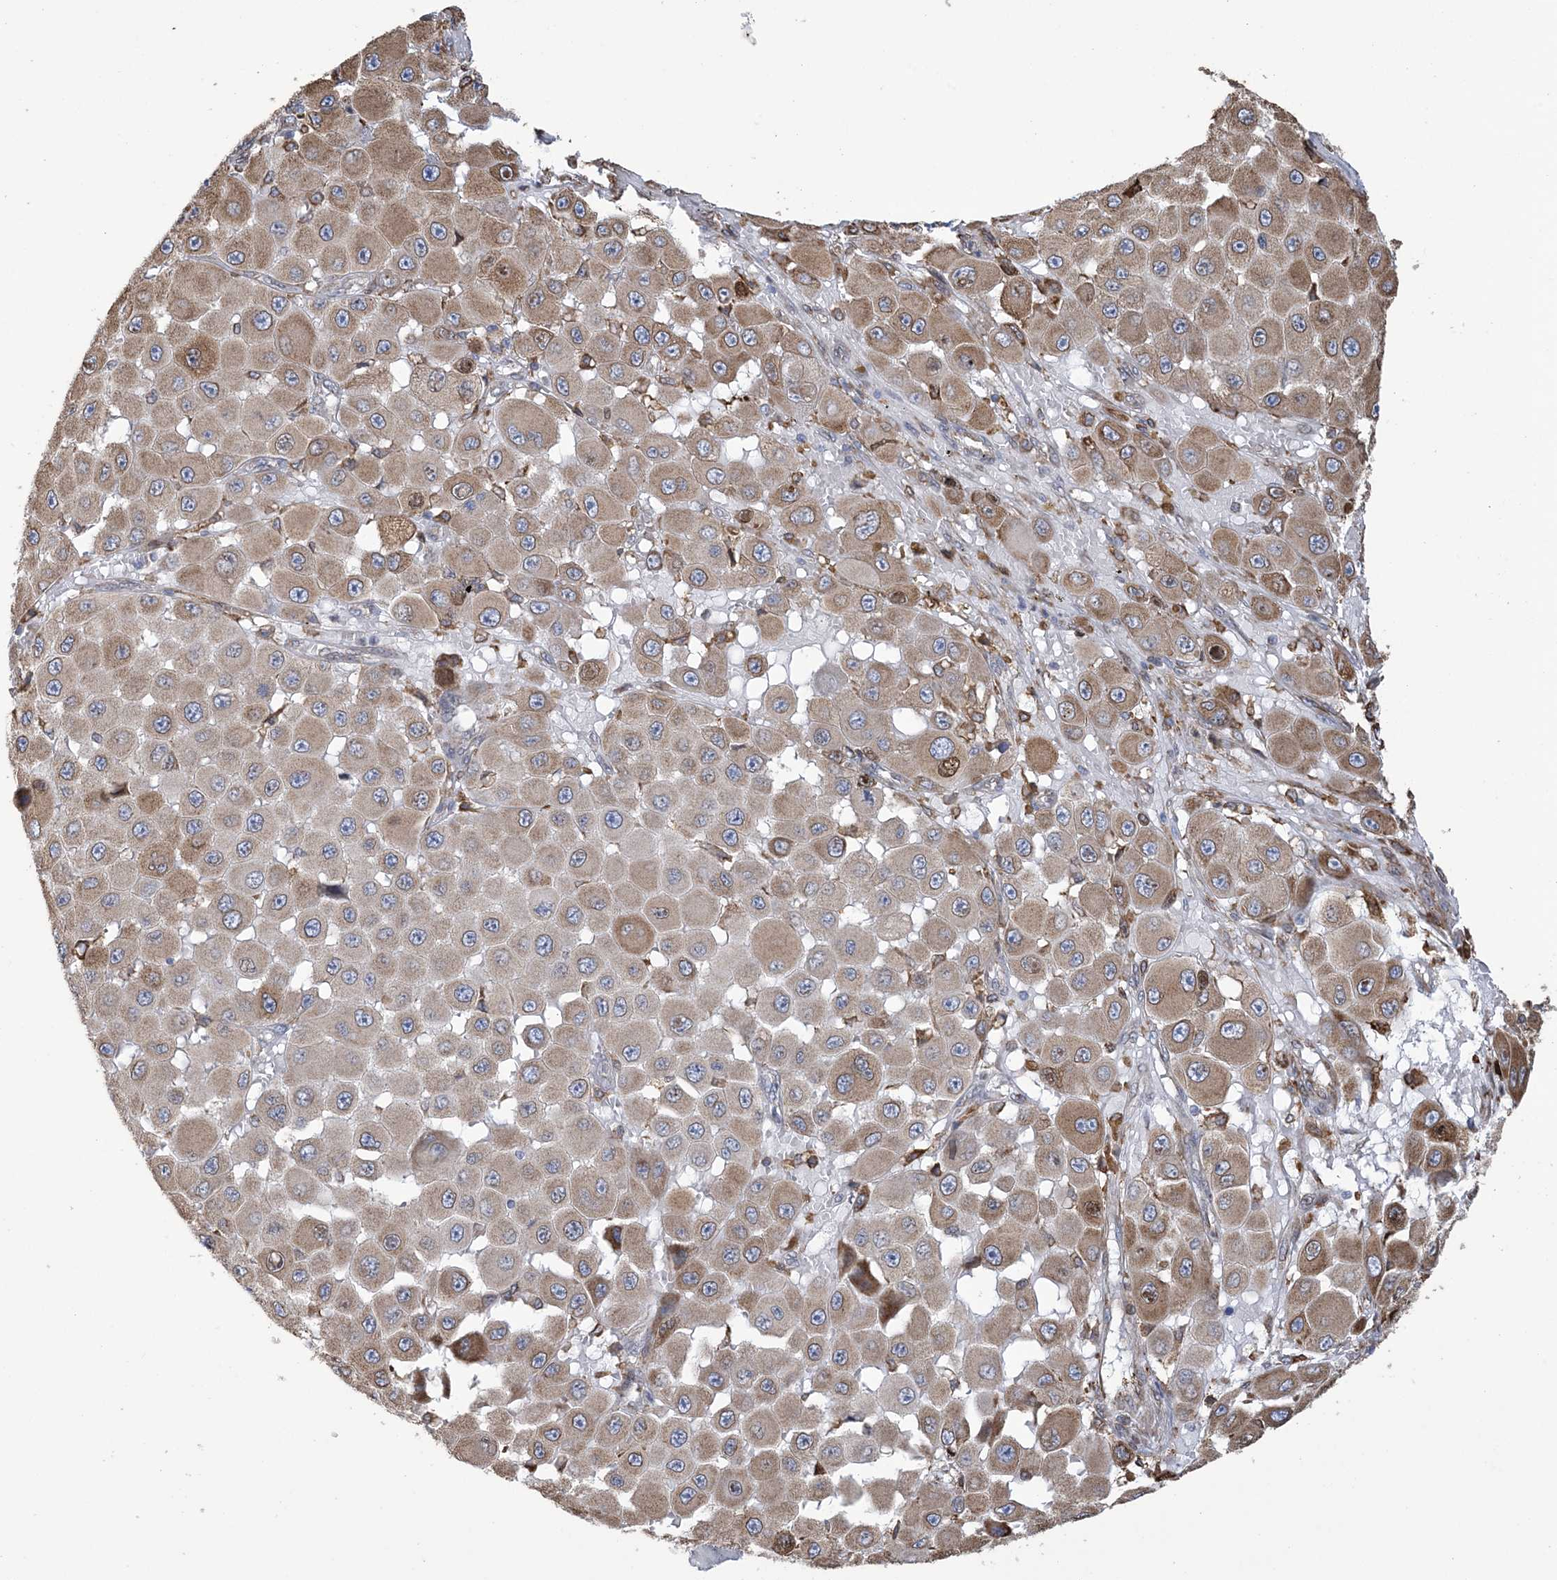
{"staining": {"intensity": "moderate", "quantity": ">75%", "location": "cytoplasmic/membranous"}, "tissue": "melanoma", "cell_type": "Tumor cells", "image_type": "cancer", "snomed": [{"axis": "morphology", "description": "Malignant melanoma, NOS"}, {"axis": "topography", "description": "Skin"}], "caption": "Immunohistochemistry image of malignant melanoma stained for a protein (brown), which shows medium levels of moderate cytoplasmic/membranous staining in about >75% of tumor cells.", "gene": "SHANK1", "patient": {"sex": "female", "age": 81}}